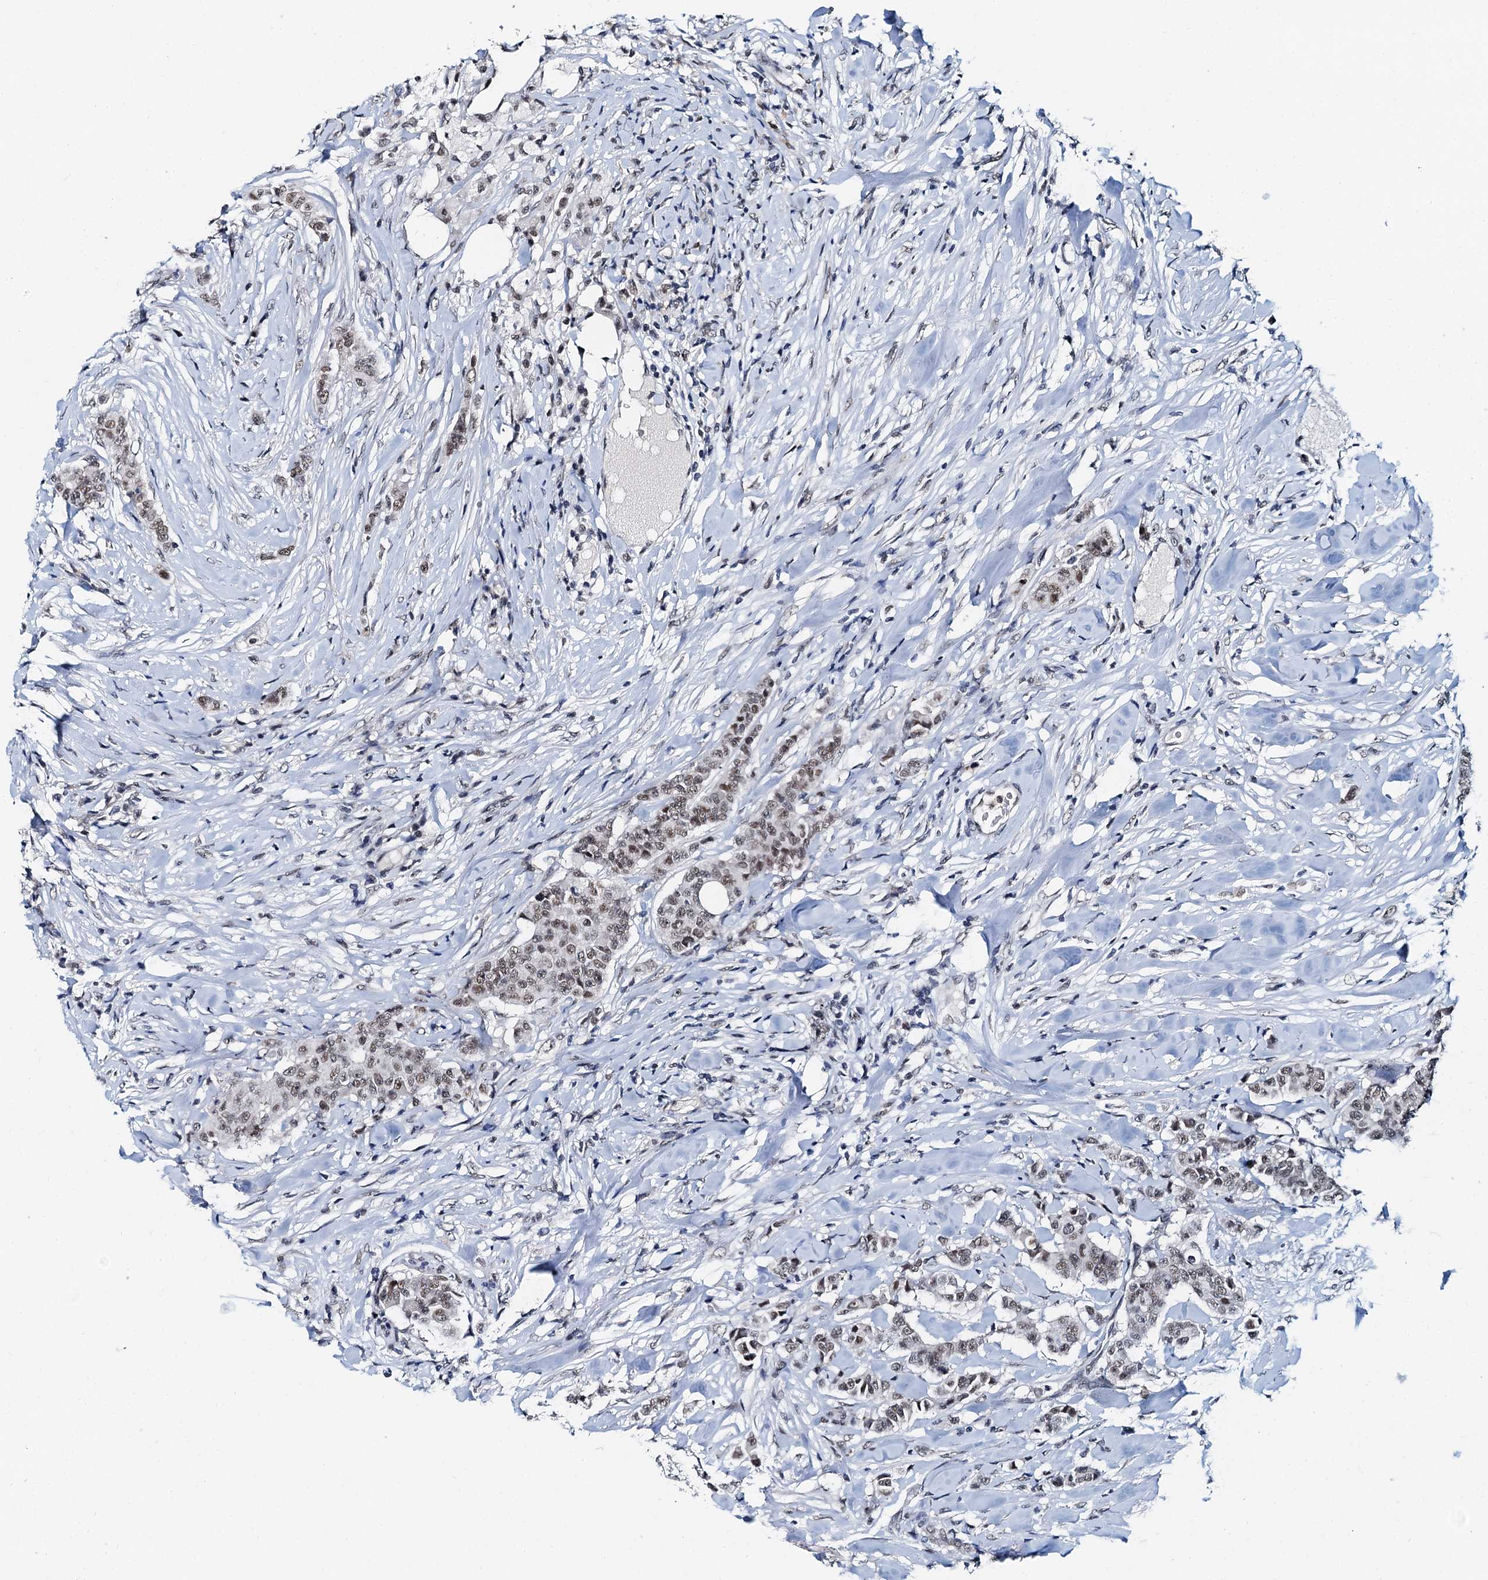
{"staining": {"intensity": "moderate", "quantity": ">75%", "location": "nuclear"}, "tissue": "breast cancer", "cell_type": "Tumor cells", "image_type": "cancer", "snomed": [{"axis": "morphology", "description": "Duct carcinoma"}, {"axis": "topography", "description": "Breast"}], "caption": "High-magnification brightfield microscopy of breast cancer stained with DAB (3,3'-diaminobenzidine) (brown) and counterstained with hematoxylin (blue). tumor cells exhibit moderate nuclear positivity is seen in approximately>75% of cells.", "gene": "SNRPD1", "patient": {"sex": "female", "age": 40}}